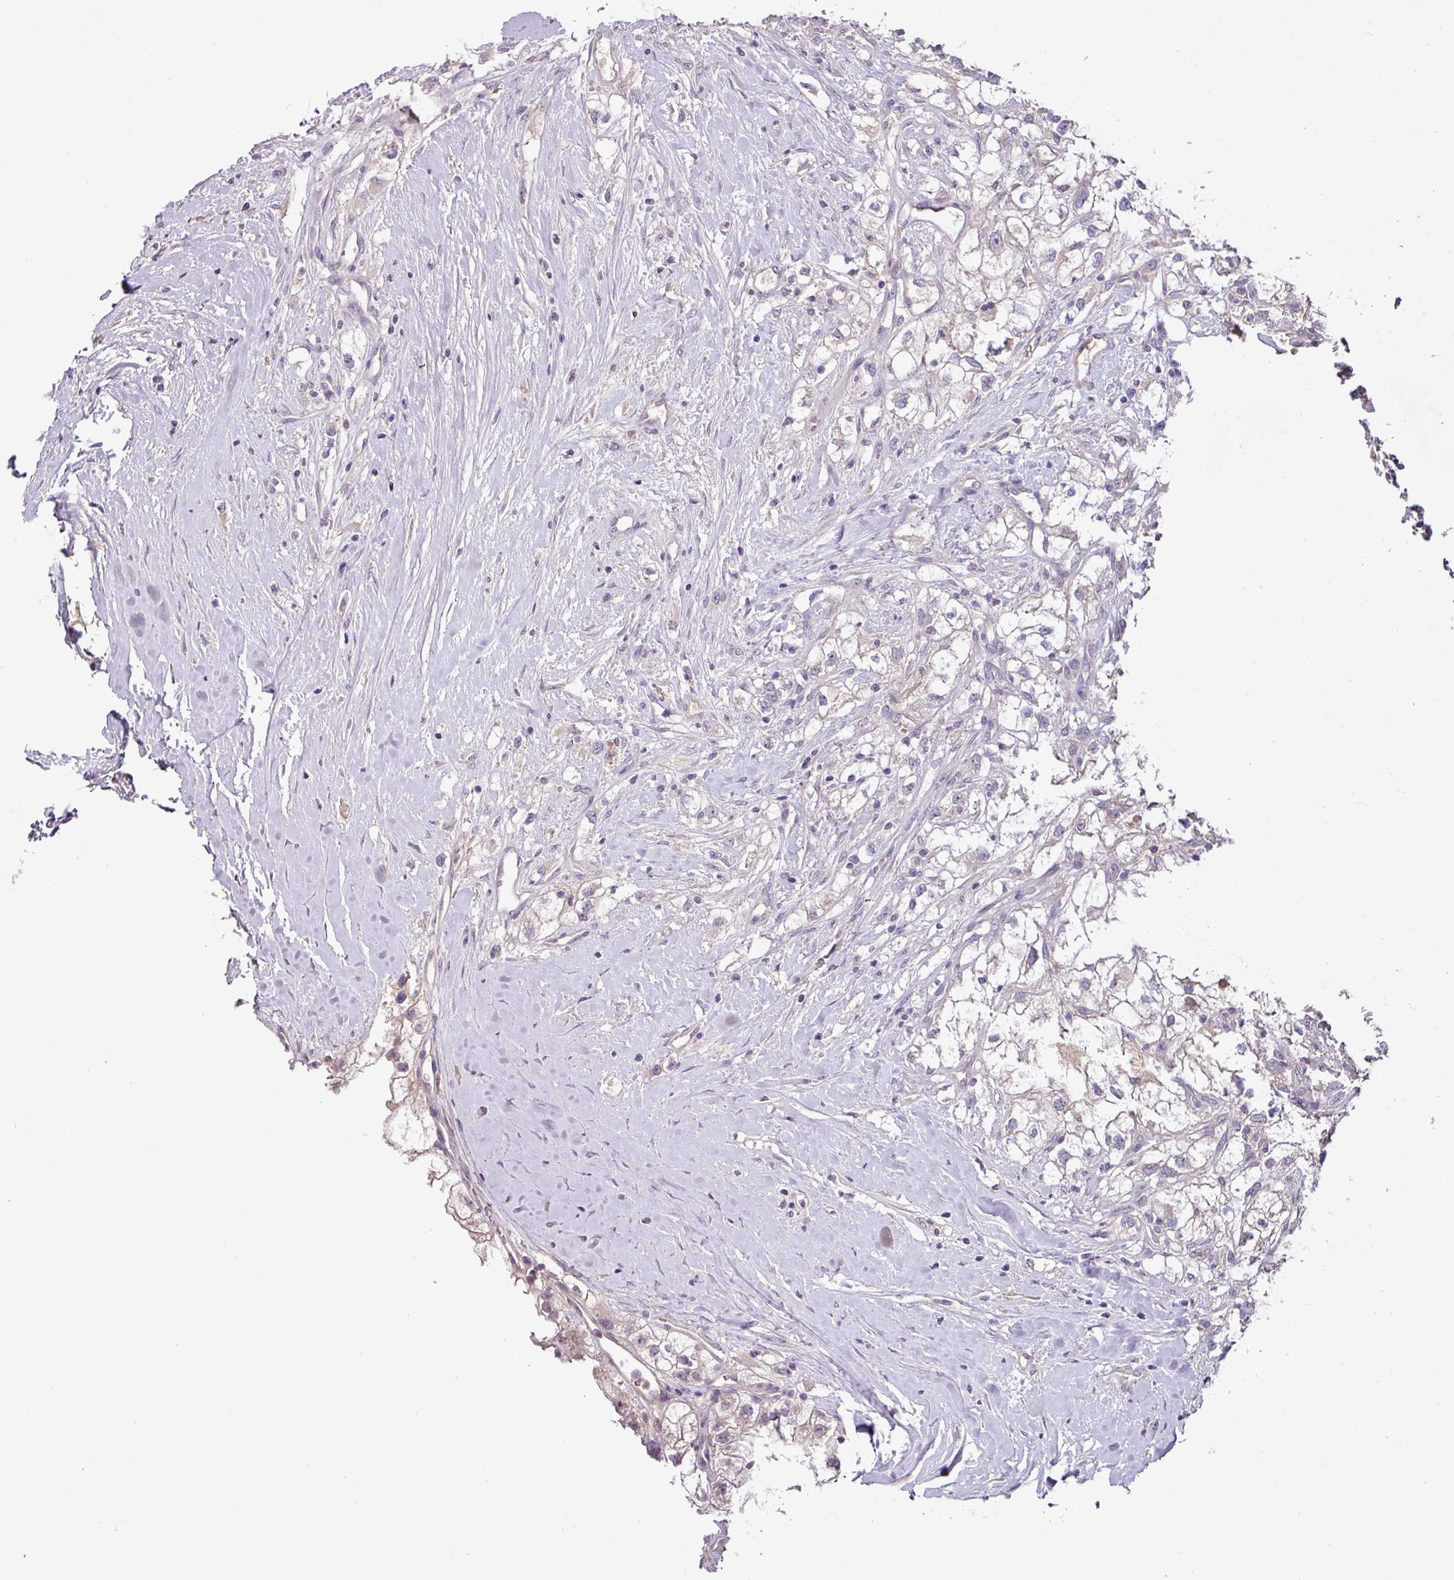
{"staining": {"intensity": "negative", "quantity": "none", "location": "none"}, "tissue": "renal cancer", "cell_type": "Tumor cells", "image_type": "cancer", "snomed": [{"axis": "morphology", "description": "Adenocarcinoma, NOS"}, {"axis": "topography", "description": "Kidney"}], "caption": "Tumor cells show no significant protein positivity in renal cancer.", "gene": "SLC5A10", "patient": {"sex": "male", "age": 59}}